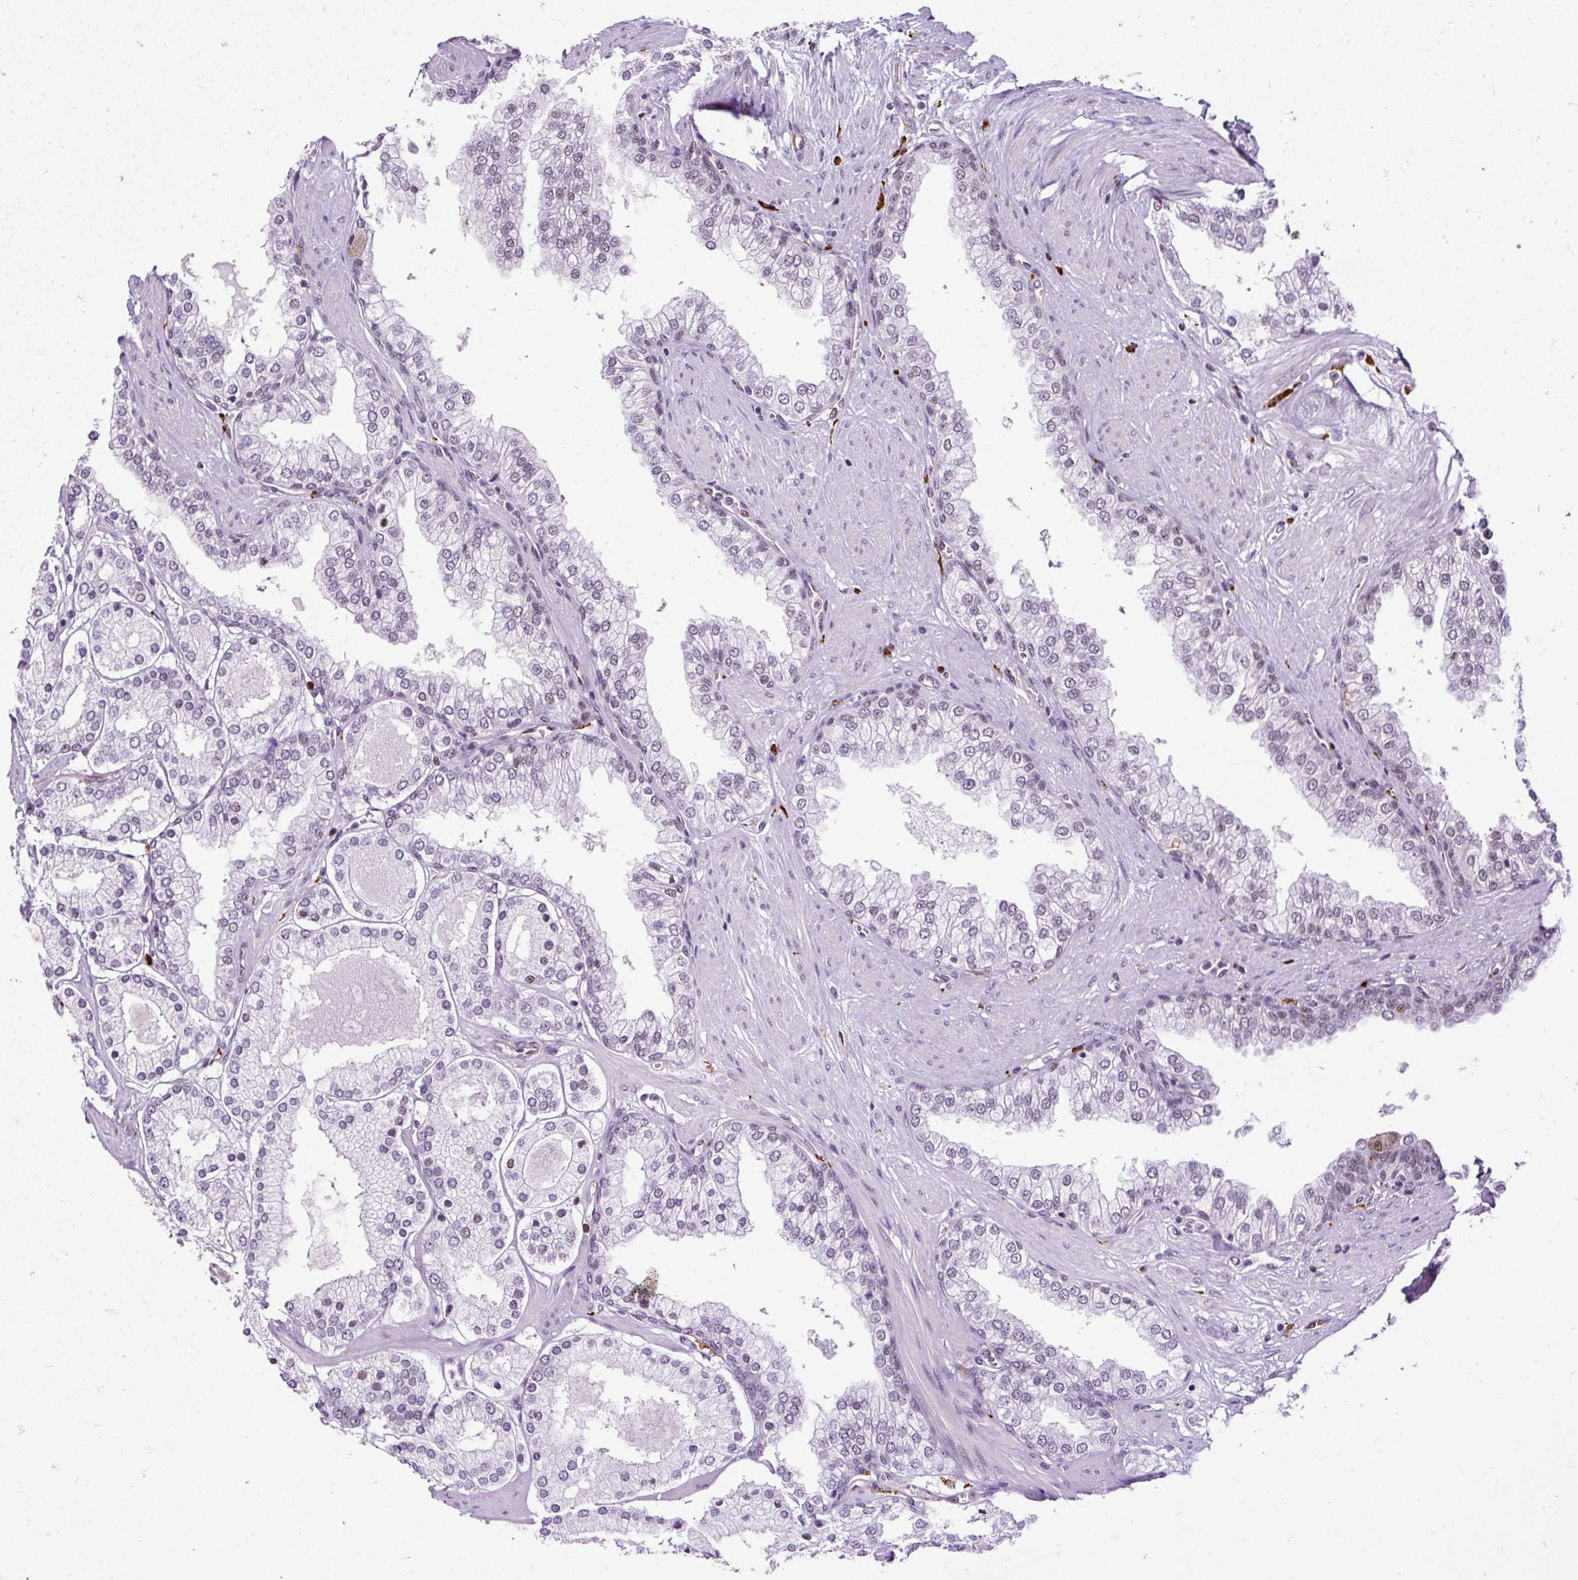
{"staining": {"intensity": "weak", "quantity": "<25%", "location": "nuclear"}, "tissue": "prostate cancer", "cell_type": "Tumor cells", "image_type": "cancer", "snomed": [{"axis": "morphology", "description": "Adenocarcinoma, Low grade"}, {"axis": "topography", "description": "Prostate"}], "caption": "Immunohistochemistry of human prostate low-grade adenocarcinoma demonstrates no staining in tumor cells. Nuclei are stained in blue.", "gene": "LUC7L2", "patient": {"sex": "male", "age": 42}}